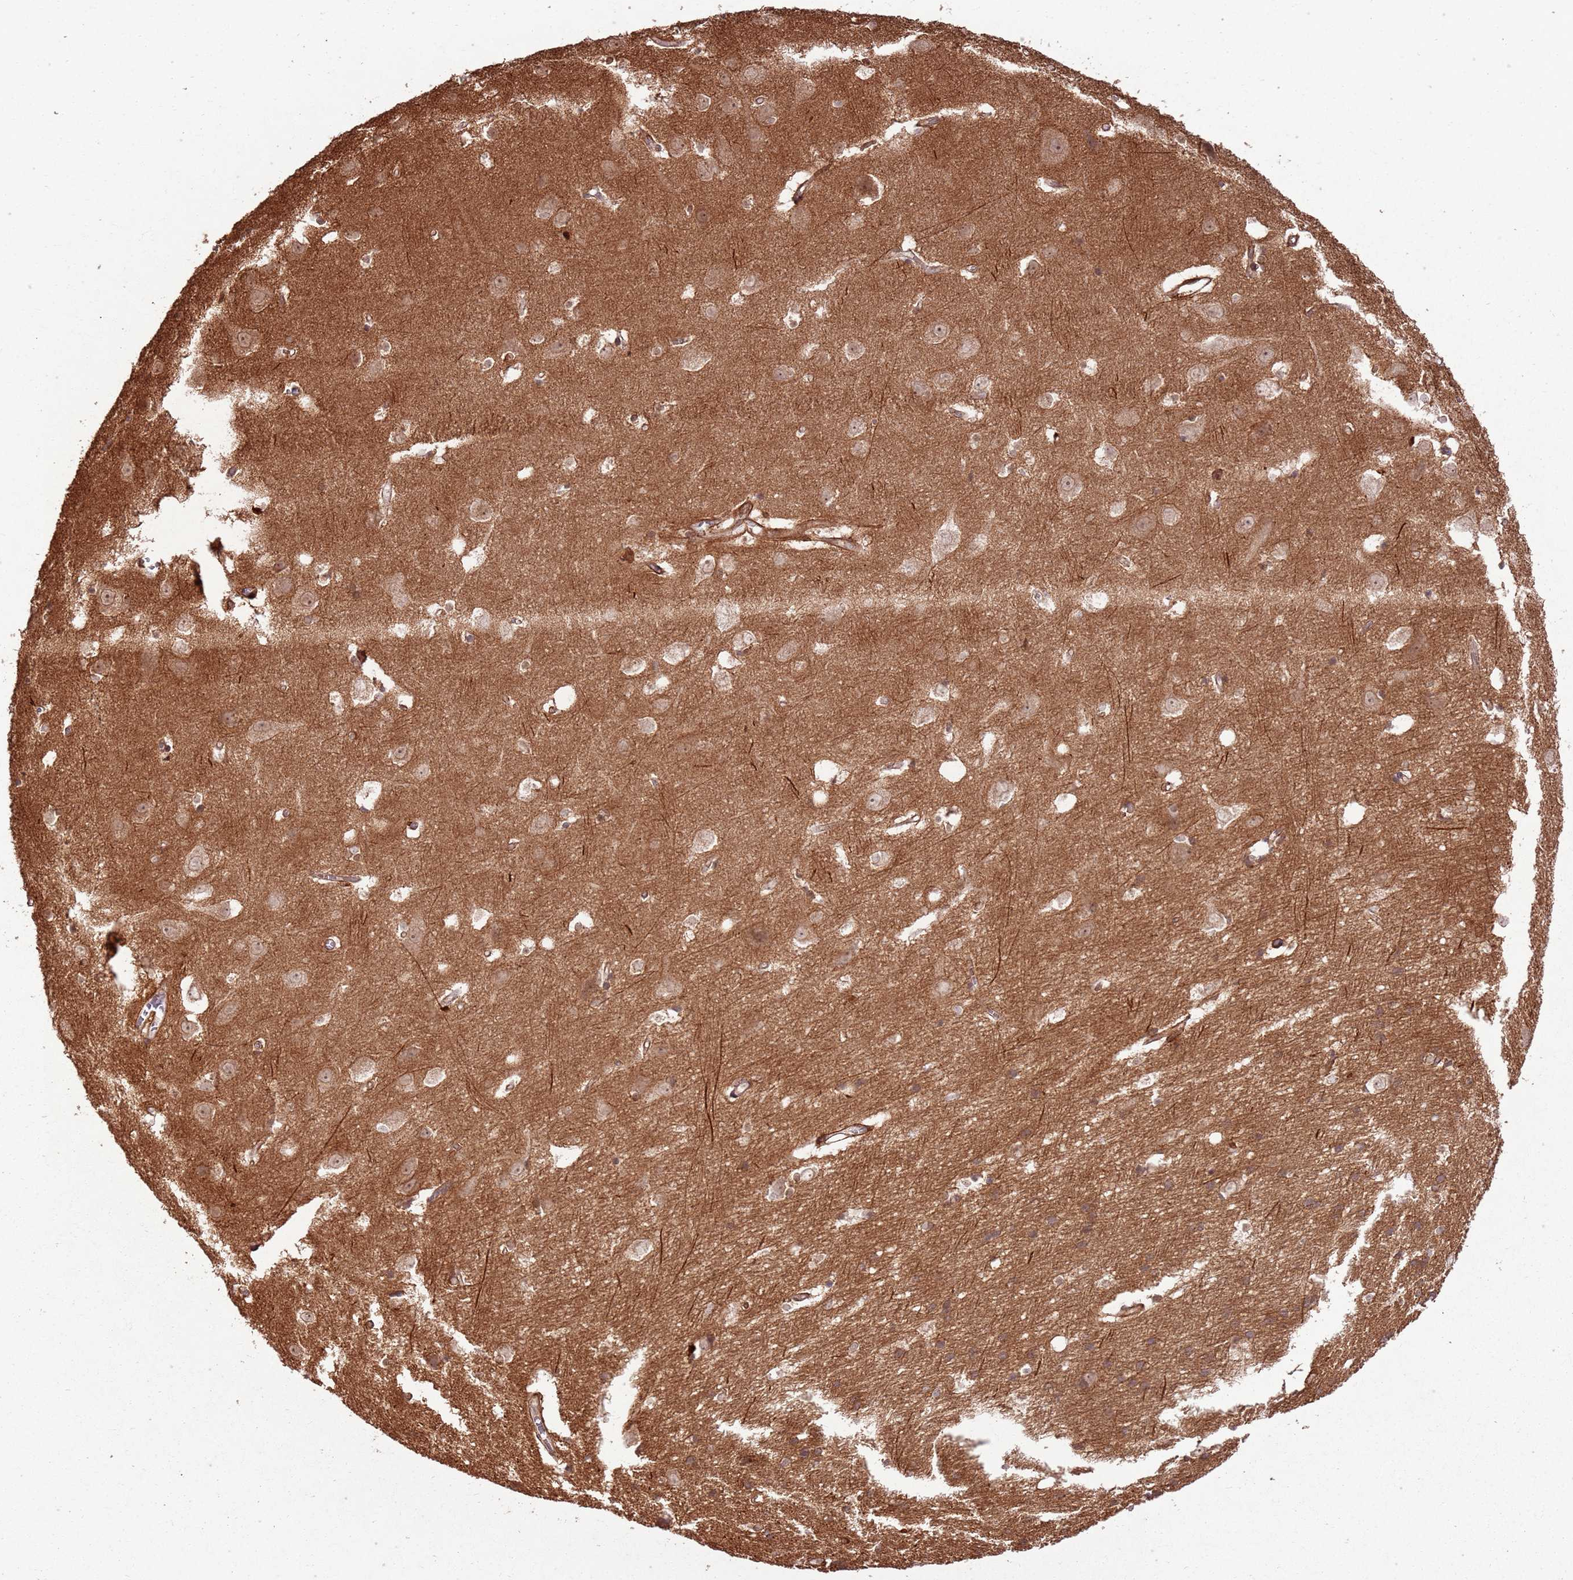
{"staining": {"intensity": "strong", "quantity": ">75%", "location": "cytoplasmic/membranous"}, "tissue": "cerebral cortex", "cell_type": "Endothelial cells", "image_type": "normal", "snomed": [{"axis": "morphology", "description": "Normal tissue, NOS"}, {"axis": "topography", "description": "Cerebral cortex"}], "caption": "Cerebral cortex stained with immunohistochemistry reveals strong cytoplasmic/membranous expression in about >75% of endothelial cells.", "gene": "ZNF623", "patient": {"sex": "male", "age": 54}}